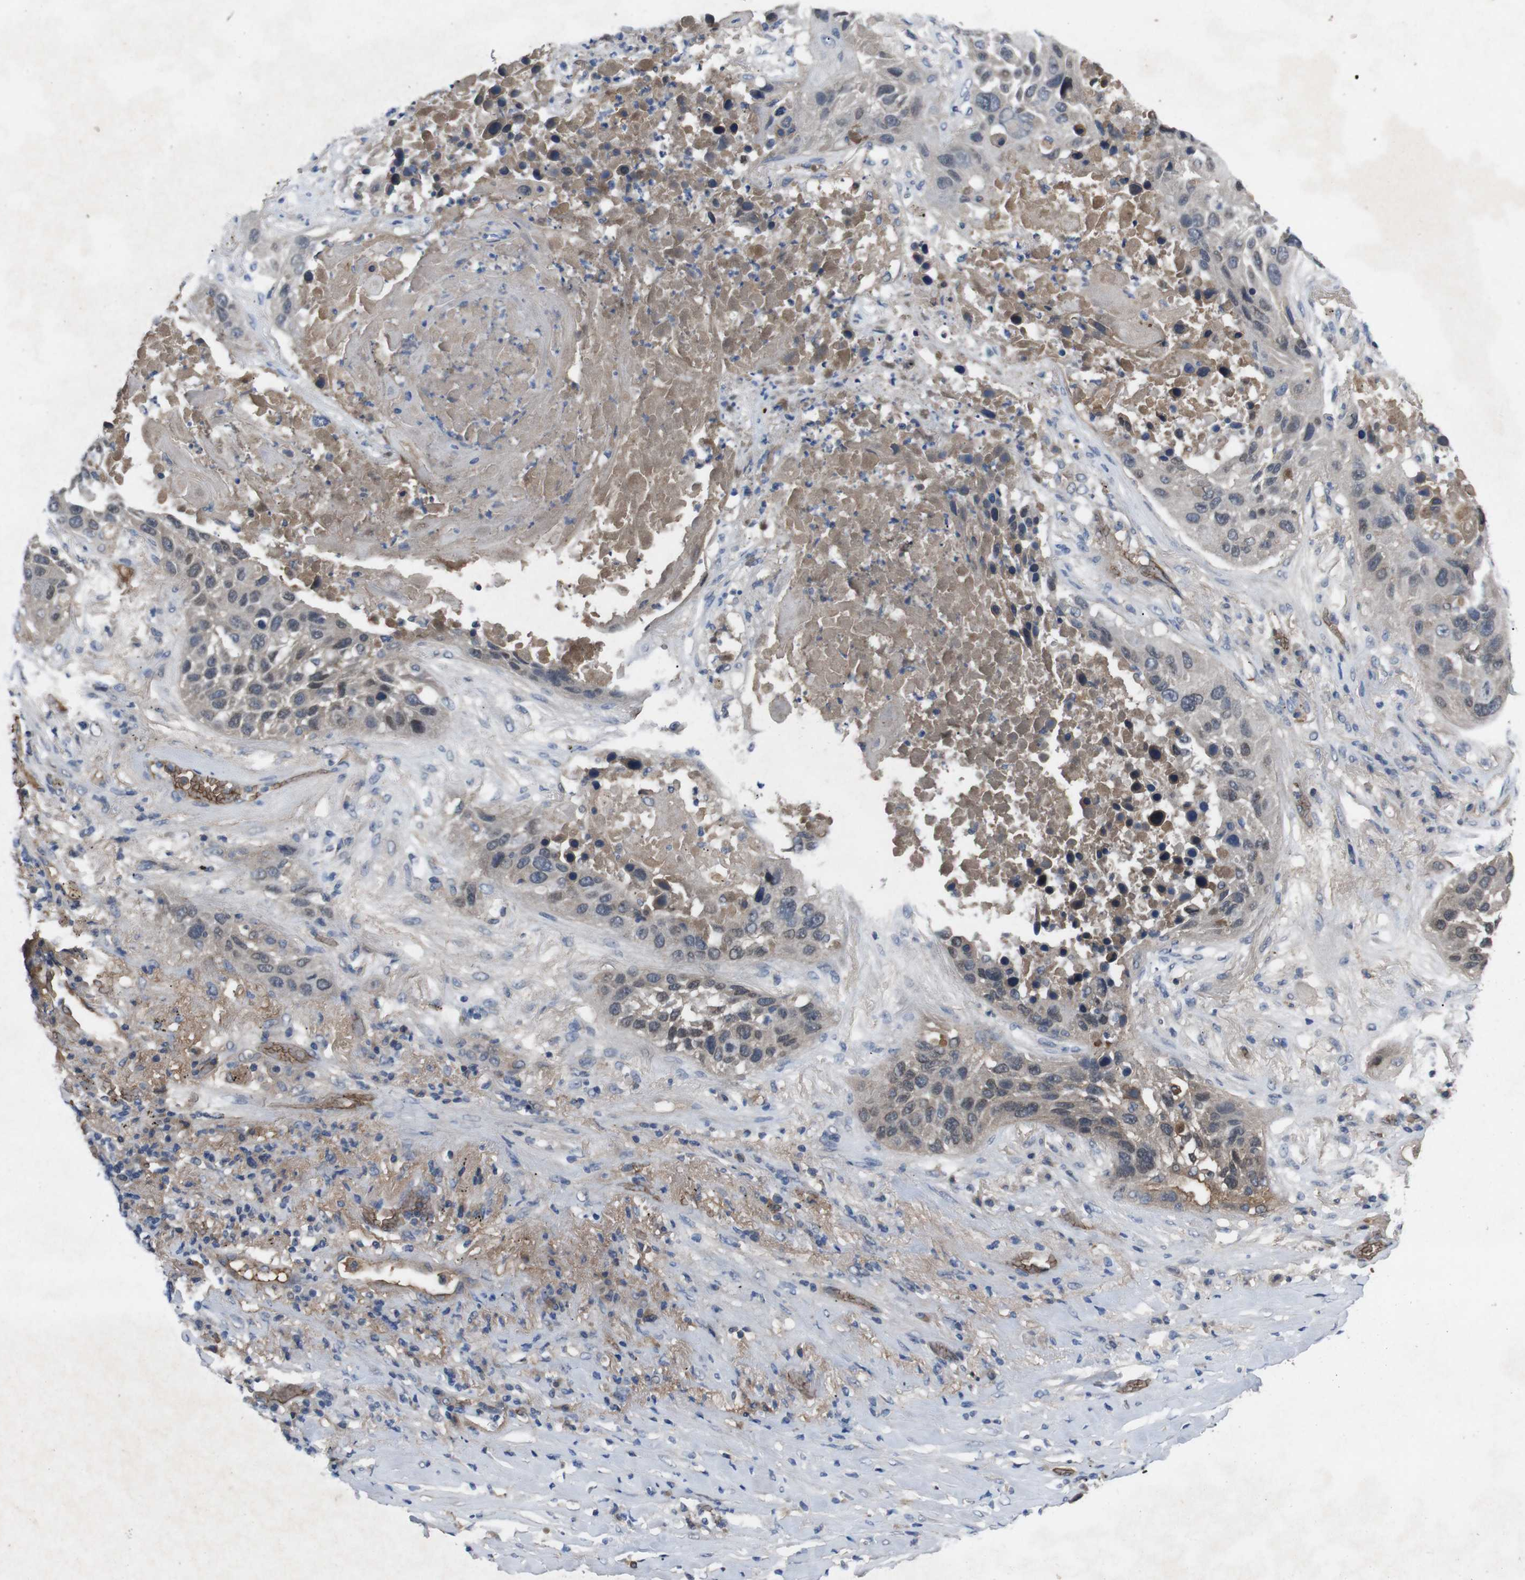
{"staining": {"intensity": "weak", "quantity": ">75%", "location": "cytoplasmic/membranous"}, "tissue": "lung cancer", "cell_type": "Tumor cells", "image_type": "cancer", "snomed": [{"axis": "morphology", "description": "Squamous cell carcinoma, NOS"}, {"axis": "topography", "description": "Lung"}], "caption": "A brown stain shows weak cytoplasmic/membranous staining of a protein in squamous cell carcinoma (lung) tumor cells. Using DAB (brown) and hematoxylin (blue) stains, captured at high magnification using brightfield microscopy.", "gene": "SPTB", "patient": {"sex": "male", "age": 57}}